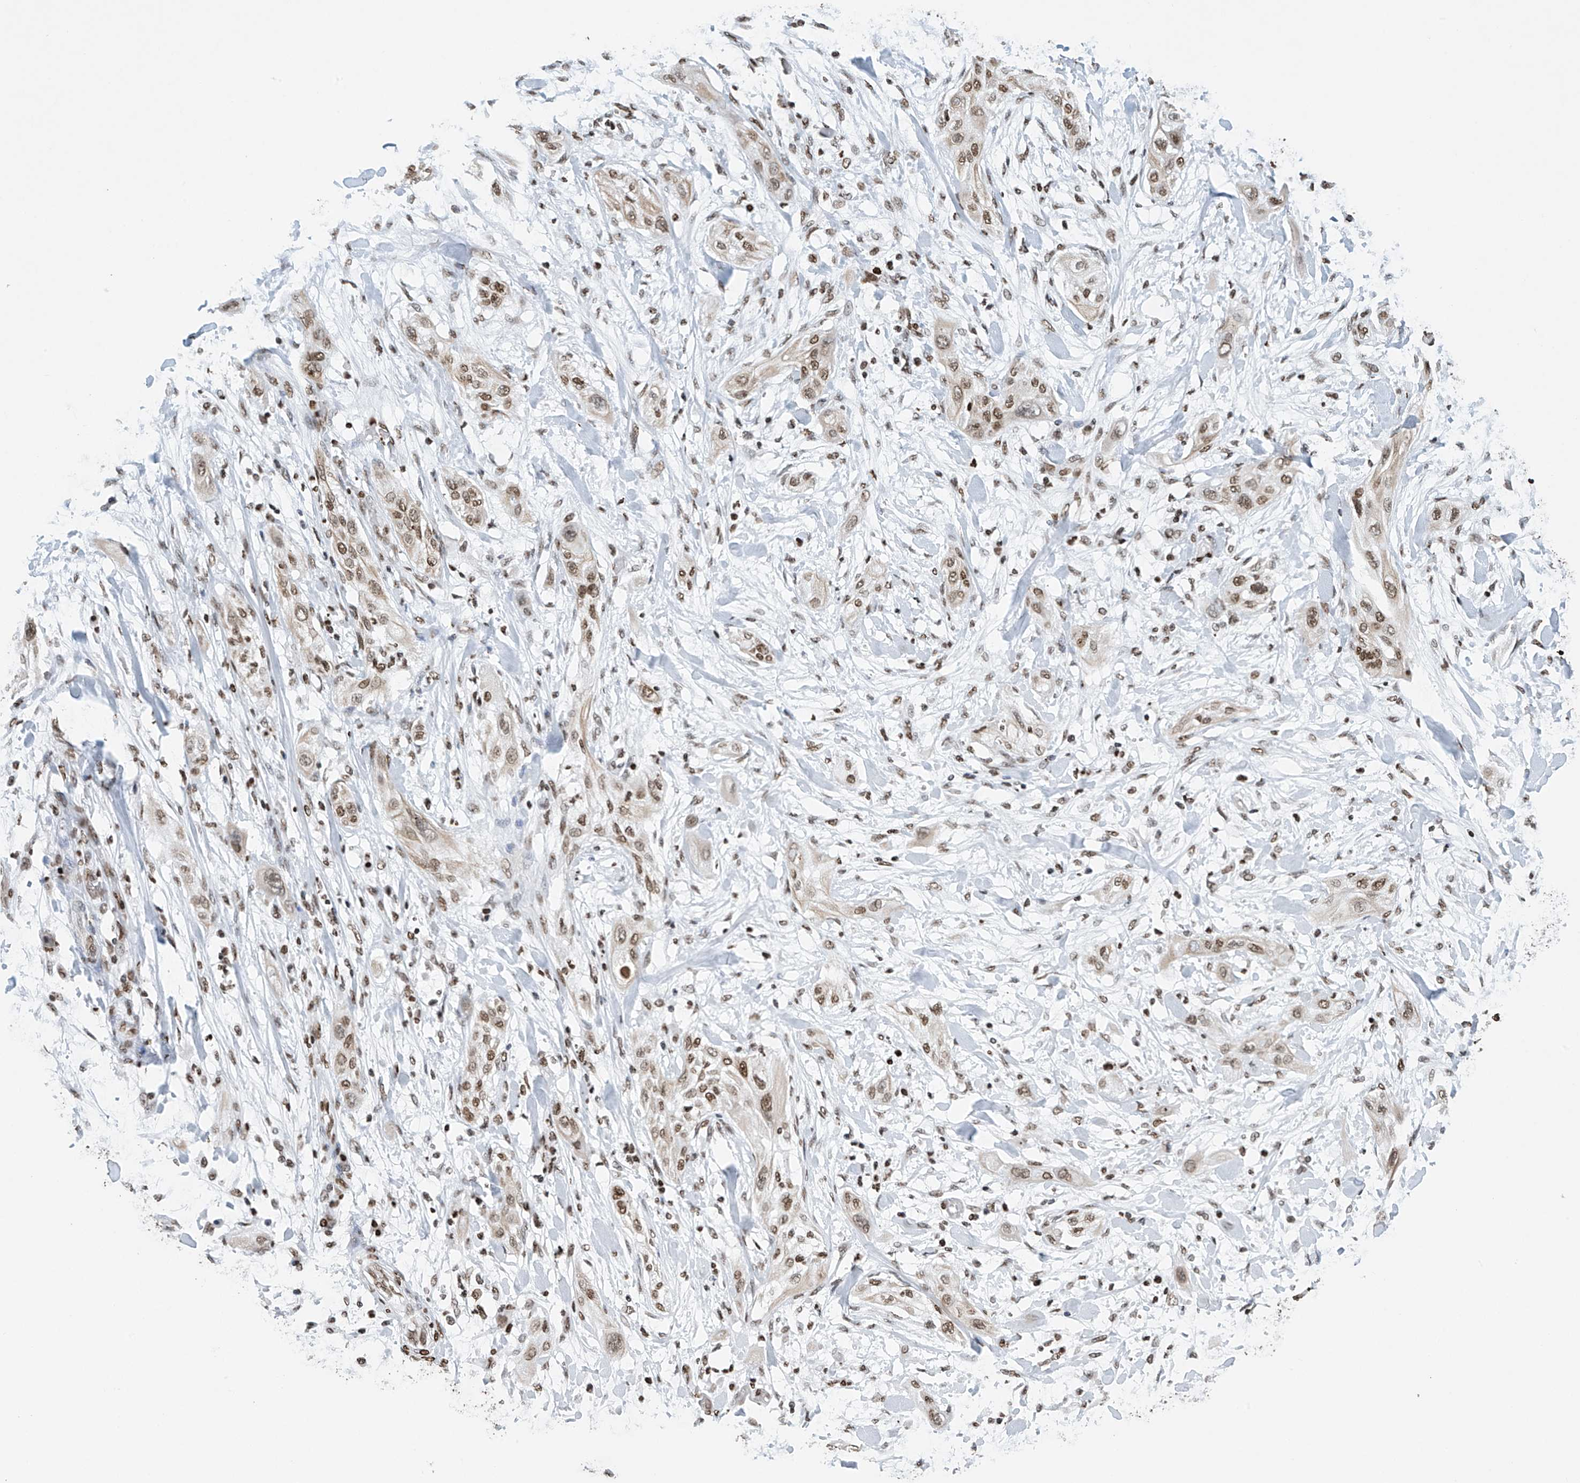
{"staining": {"intensity": "moderate", "quantity": ">75%", "location": "nuclear"}, "tissue": "lung cancer", "cell_type": "Tumor cells", "image_type": "cancer", "snomed": [{"axis": "morphology", "description": "Squamous cell carcinoma, NOS"}, {"axis": "topography", "description": "Lung"}], "caption": "IHC image of neoplastic tissue: squamous cell carcinoma (lung) stained using immunohistochemistry (IHC) displays medium levels of moderate protein expression localized specifically in the nuclear of tumor cells, appearing as a nuclear brown color.", "gene": "H4C16", "patient": {"sex": "female", "age": 47}}